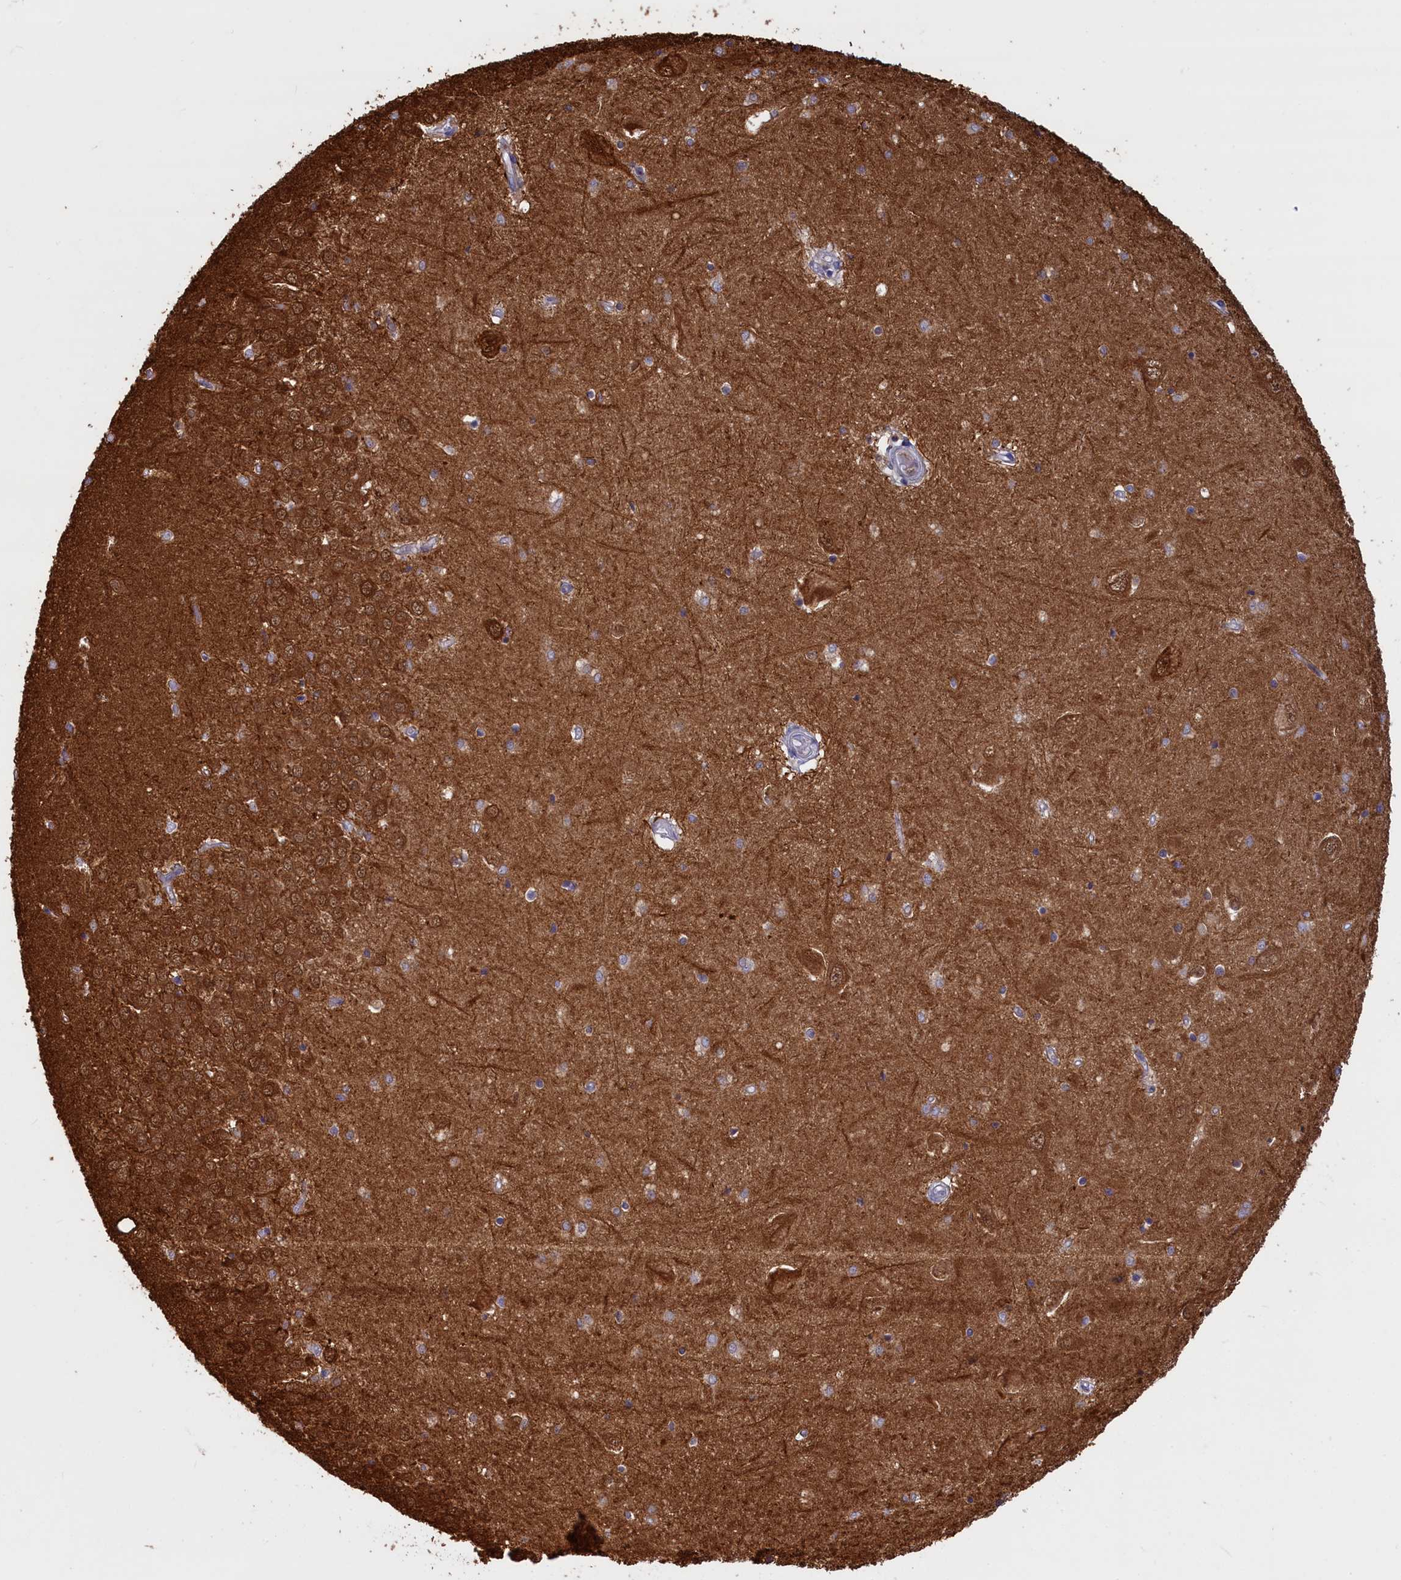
{"staining": {"intensity": "negative", "quantity": "none", "location": "none"}, "tissue": "hippocampus", "cell_type": "Glial cells", "image_type": "normal", "snomed": [{"axis": "morphology", "description": "Normal tissue, NOS"}, {"axis": "topography", "description": "Hippocampus"}], "caption": "A histopathology image of human hippocampus is negative for staining in glial cells.", "gene": "UCHL3", "patient": {"sex": "male", "age": 45}}